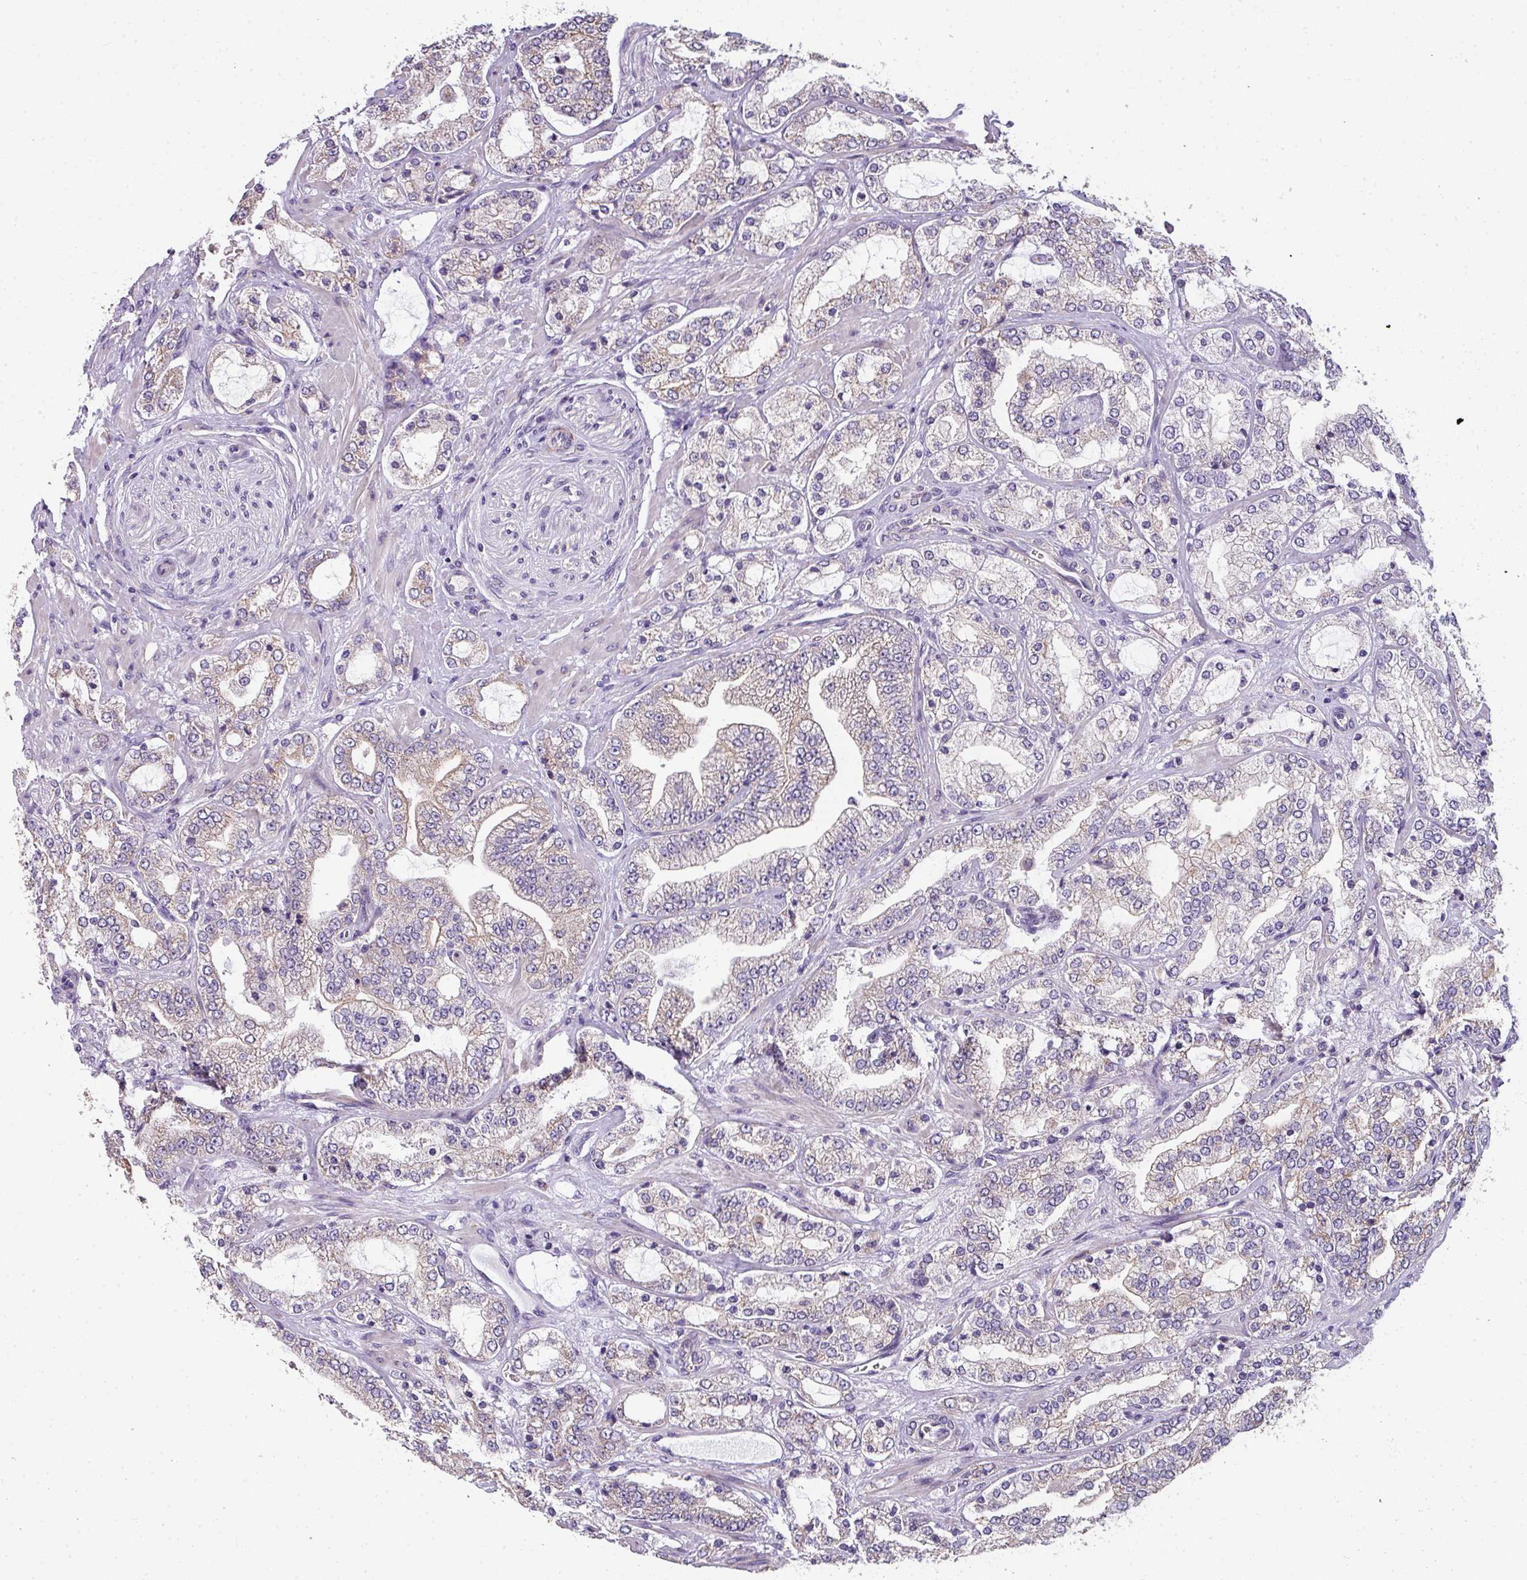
{"staining": {"intensity": "weak", "quantity": "25%-75%", "location": "cytoplasmic/membranous"}, "tissue": "prostate cancer", "cell_type": "Tumor cells", "image_type": "cancer", "snomed": [{"axis": "morphology", "description": "Adenocarcinoma, High grade"}, {"axis": "topography", "description": "Prostate"}], "caption": "Prostate cancer (high-grade adenocarcinoma) stained with DAB (3,3'-diaminobenzidine) immunohistochemistry shows low levels of weak cytoplasmic/membranous staining in approximately 25%-75% of tumor cells.", "gene": "PALS2", "patient": {"sex": "male", "age": 64}}